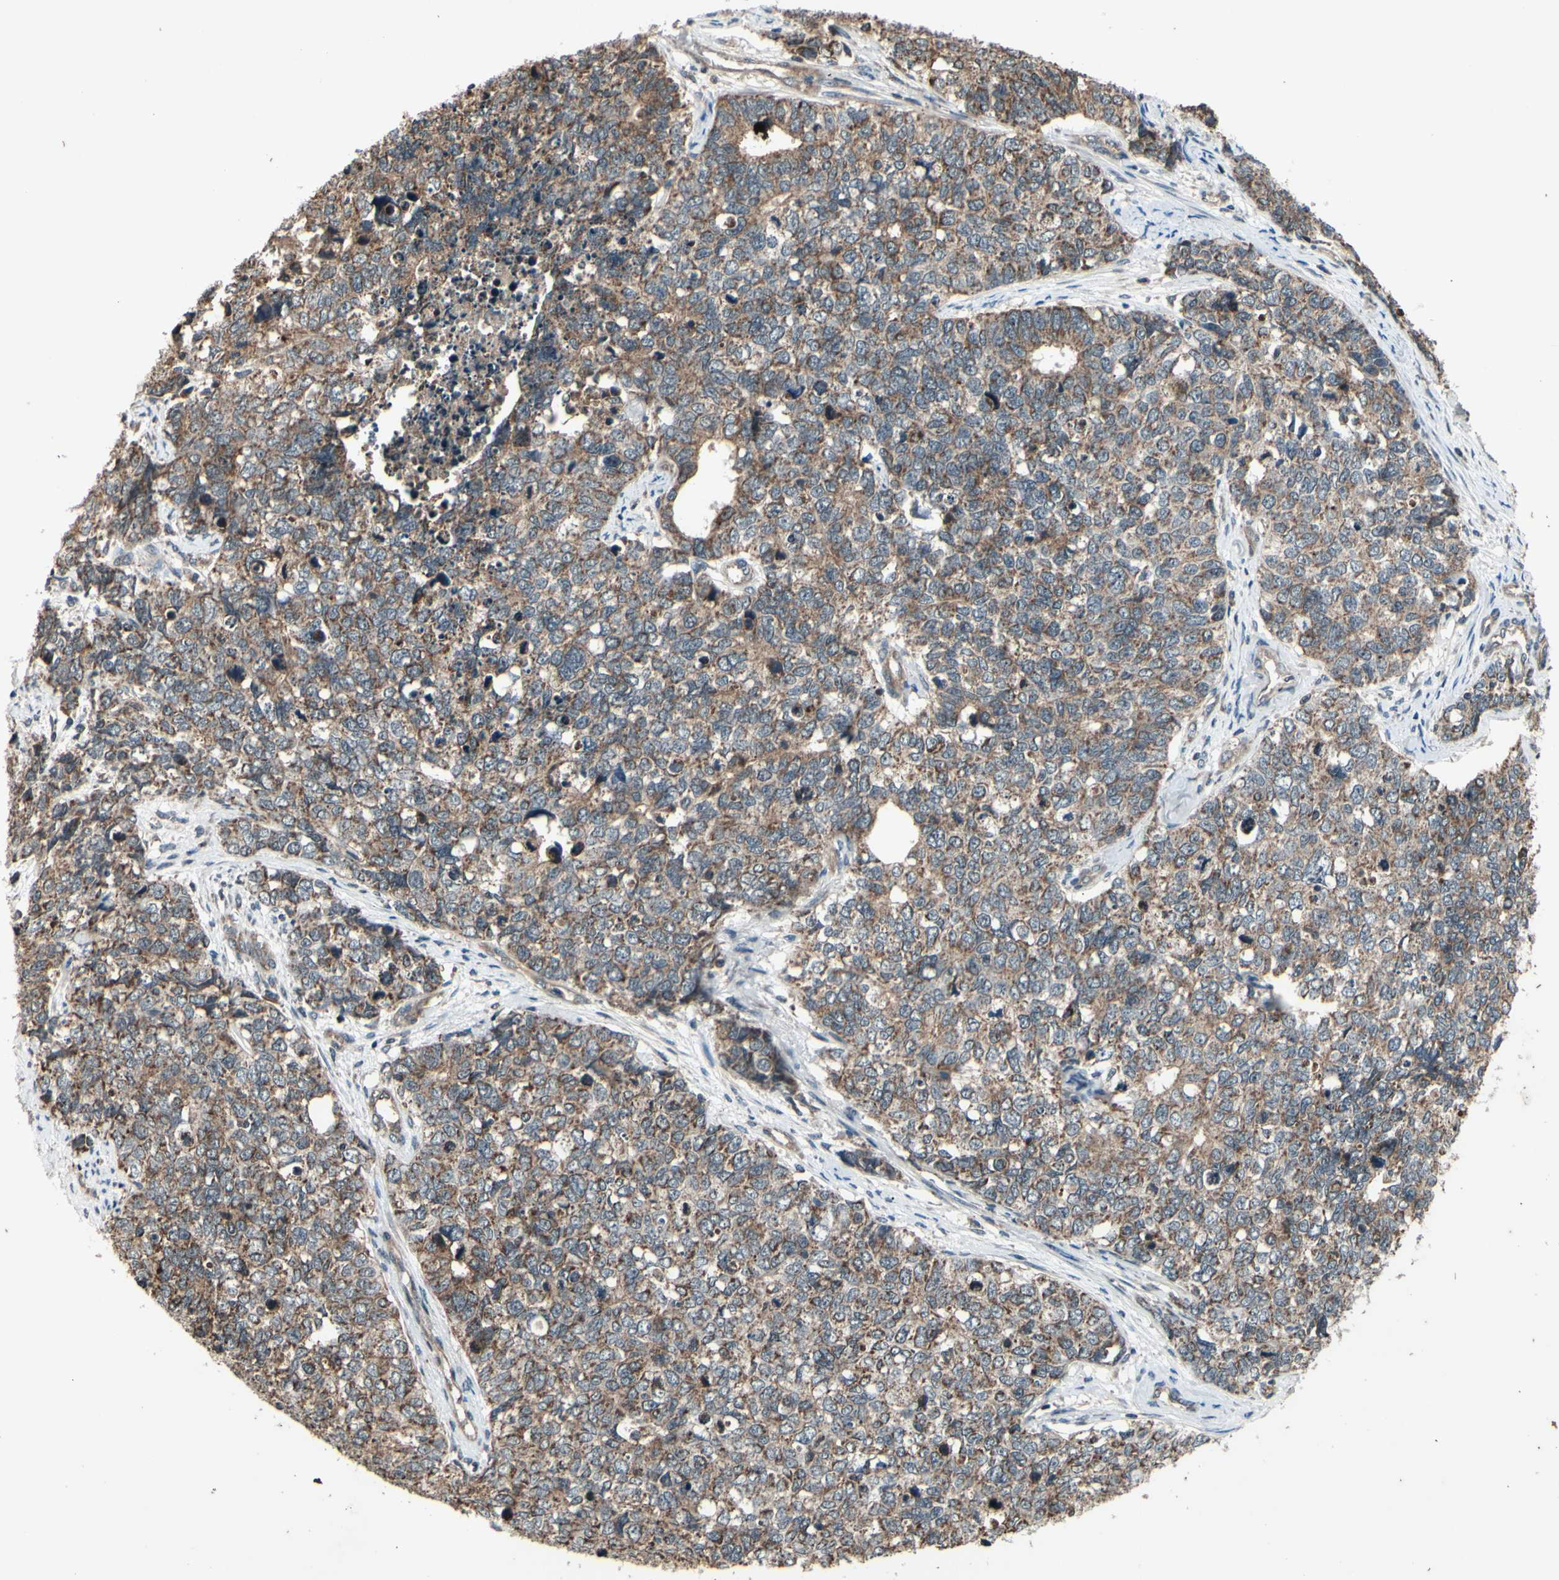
{"staining": {"intensity": "weak", "quantity": ">75%", "location": "cytoplasmic/membranous"}, "tissue": "cervical cancer", "cell_type": "Tumor cells", "image_type": "cancer", "snomed": [{"axis": "morphology", "description": "Squamous cell carcinoma, NOS"}, {"axis": "topography", "description": "Cervix"}], "caption": "A brown stain shows weak cytoplasmic/membranous expression of a protein in cervical cancer tumor cells. The staining was performed using DAB (3,3'-diaminobenzidine) to visualize the protein expression in brown, while the nuclei were stained in blue with hematoxylin (Magnification: 20x).", "gene": "MBTPS2", "patient": {"sex": "female", "age": 63}}